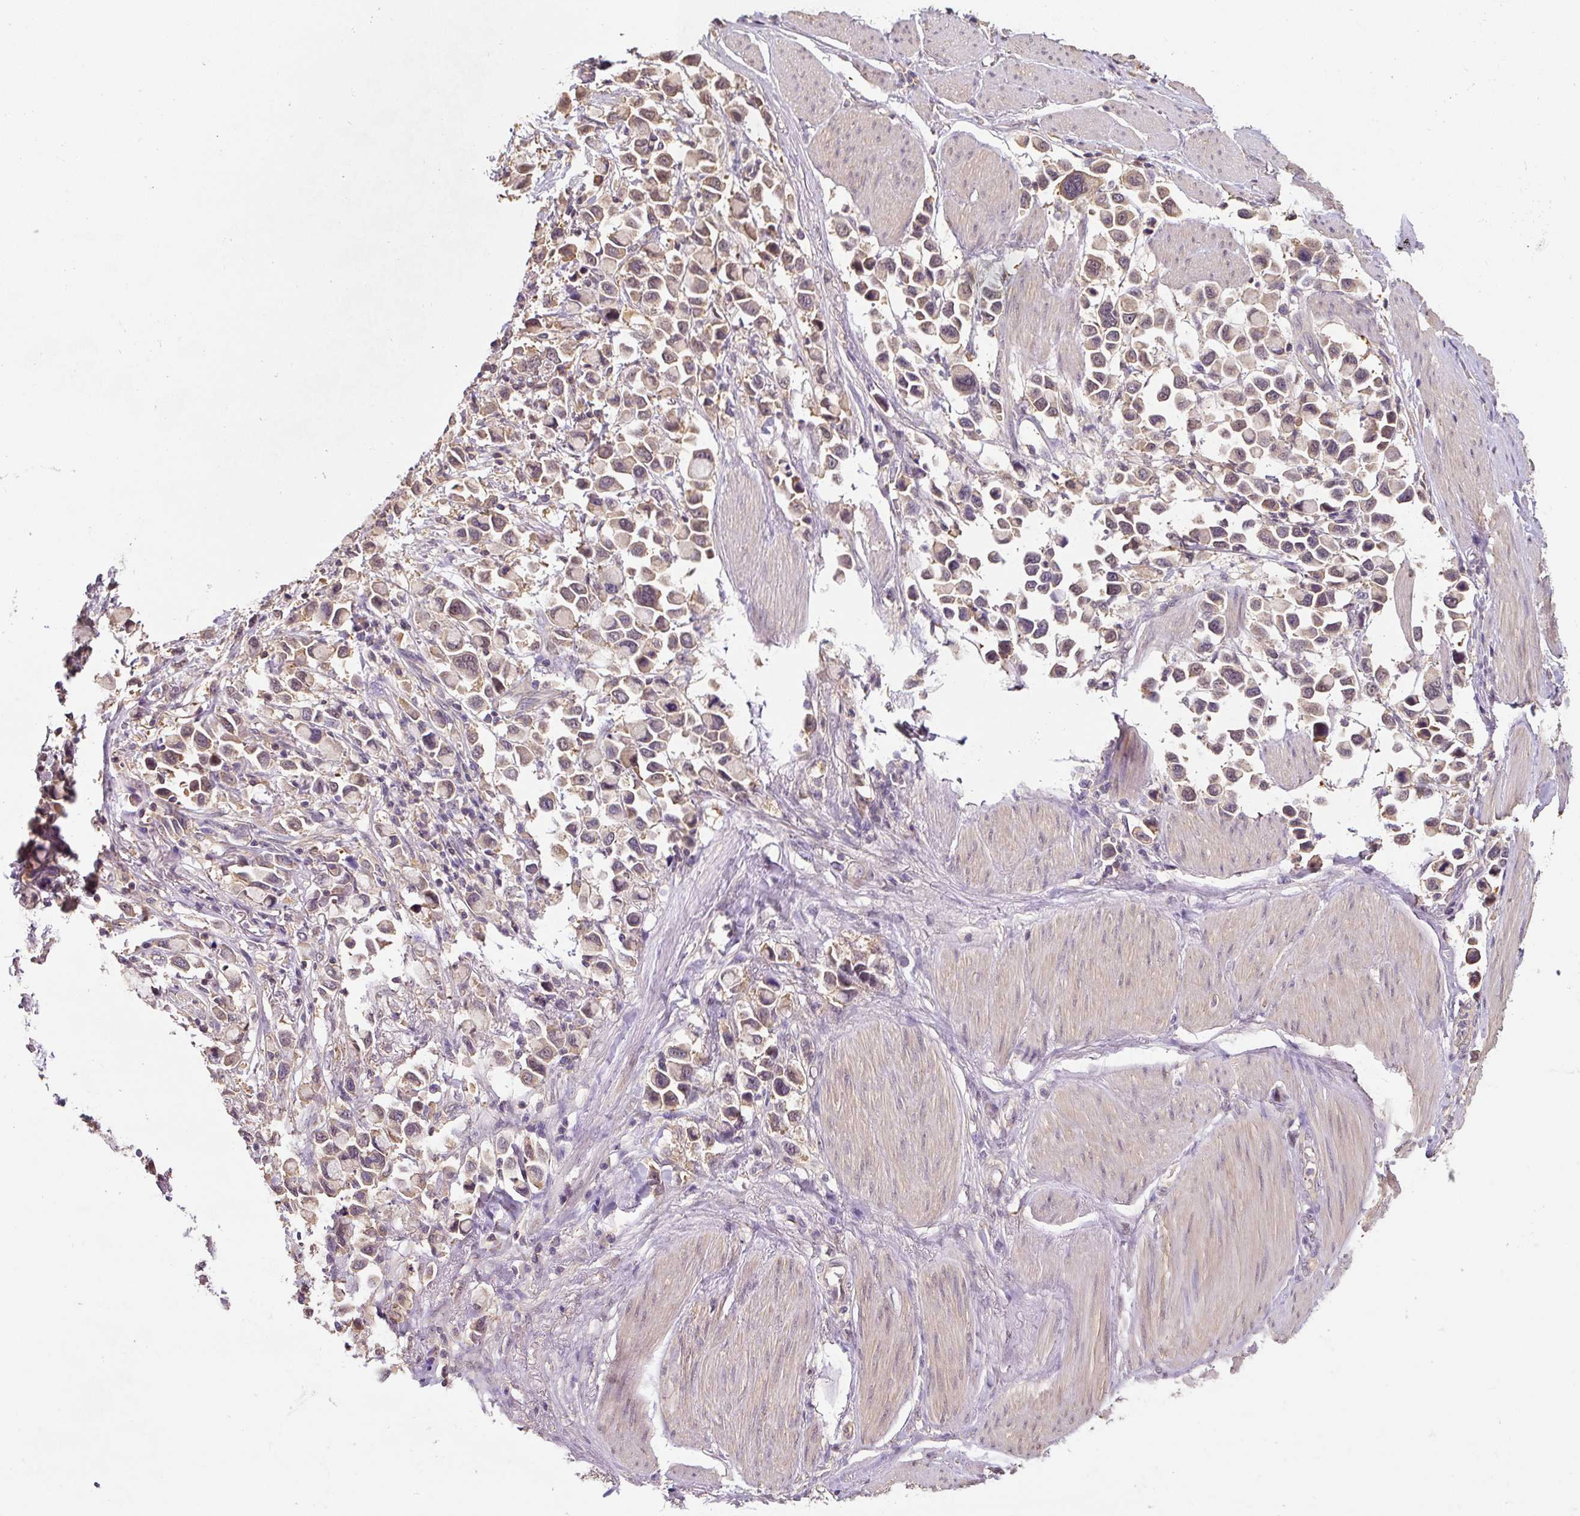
{"staining": {"intensity": "weak", "quantity": ">75%", "location": "cytoplasmic/membranous"}, "tissue": "stomach cancer", "cell_type": "Tumor cells", "image_type": "cancer", "snomed": [{"axis": "morphology", "description": "Adenocarcinoma, NOS"}, {"axis": "topography", "description": "Stomach"}], "caption": "Protein expression analysis of stomach cancer shows weak cytoplasmic/membranous staining in about >75% of tumor cells.", "gene": "ST13", "patient": {"sex": "female", "age": 81}}